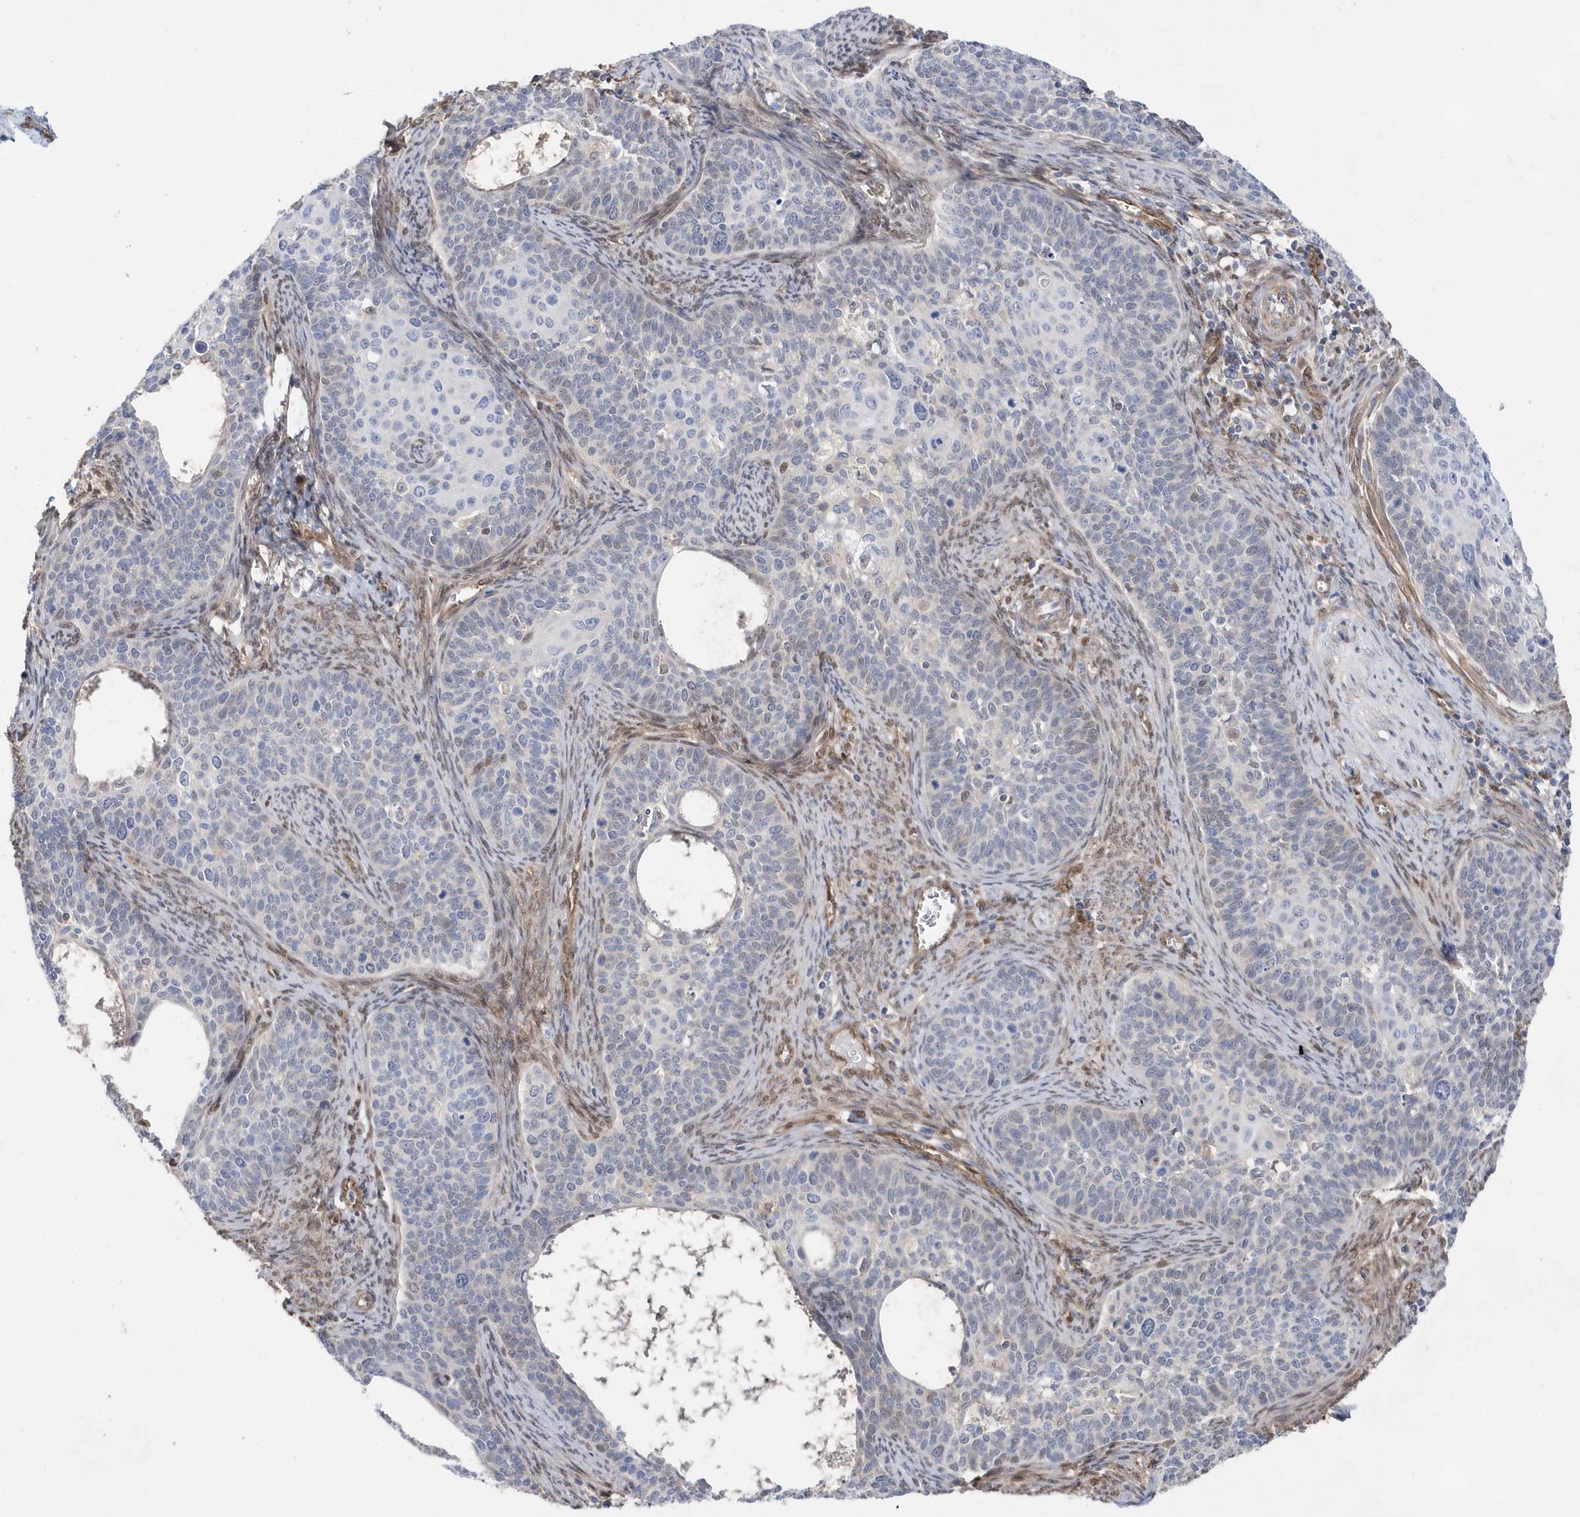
{"staining": {"intensity": "negative", "quantity": "none", "location": "none"}, "tissue": "cervical cancer", "cell_type": "Tumor cells", "image_type": "cancer", "snomed": [{"axis": "morphology", "description": "Squamous cell carcinoma, NOS"}, {"axis": "topography", "description": "Cervix"}], "caption": "Immunohistochemical staining of cervical cancer (squamous cell carcinoma) shows no significant positivity in tumor cells. The staining was performed using DAB to visualize the protein expression in brown, while the nuclei were stained in blue with hematoxylin (Magnification: 20x).", "gene": "BDH2", "patient": {"sex": "female", "age": 33}}